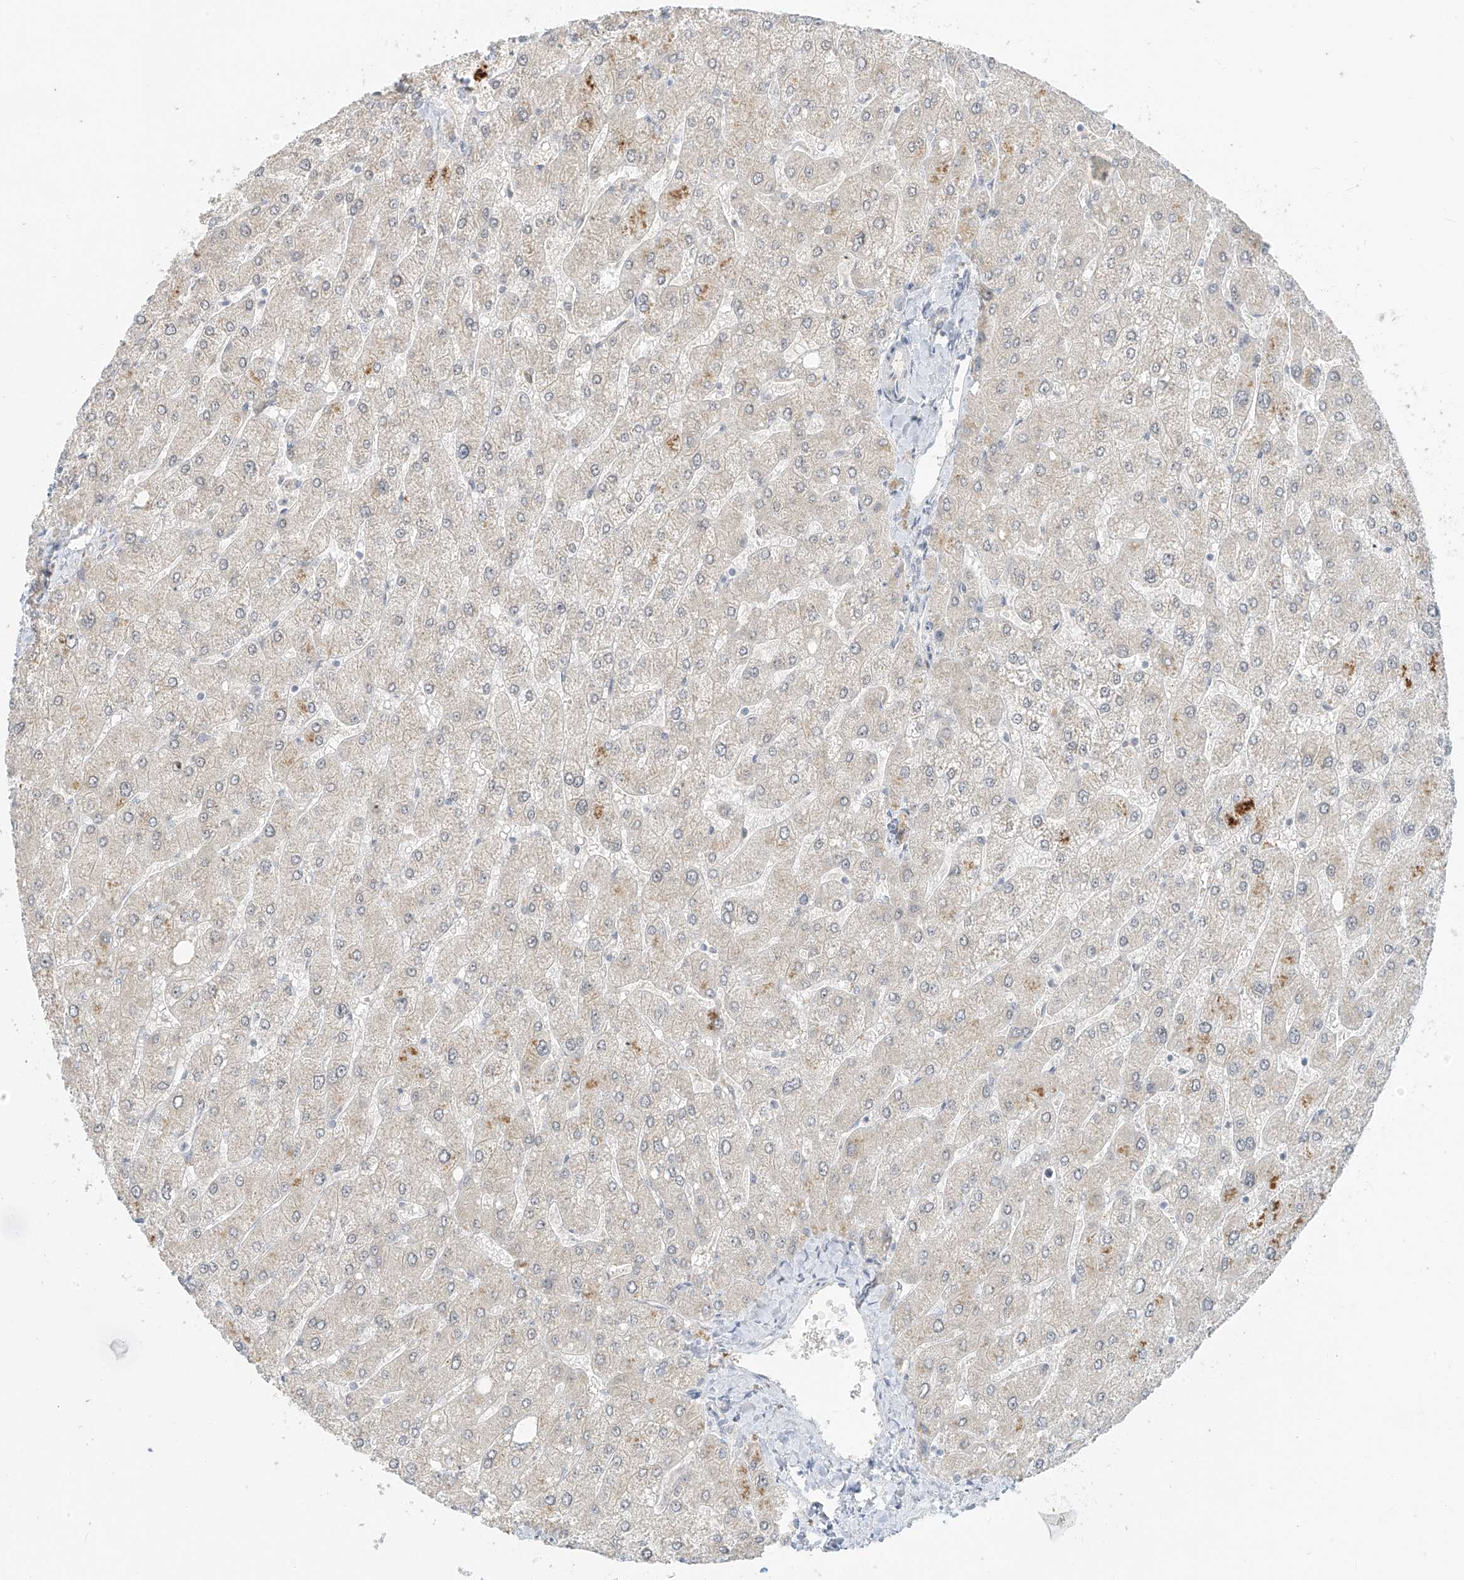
{"staining": {"intensity": "negative", "quantity": "none", "location": "none"}, "tissue": "liver", "cell_type": "Cholangiocytes", "image_type": "normal", "snomed": [{"axis": "morphology", "description": "Normal tissue, NOS"}, {"axis": "topography", "description": "Liver"}], "caption": "DAB (3,3'-diaminobenzidine) immunohistochemical staining of normal liver shows no significant staining in cholangiocytes. The staining was performed using DAB to visualize the protein expression in brown, while the nuclei were stained in blue with hematoxylin (Magnification: 20x).", "gene": "C2orf42", "patient": {"sex": "male", "age": 55}}